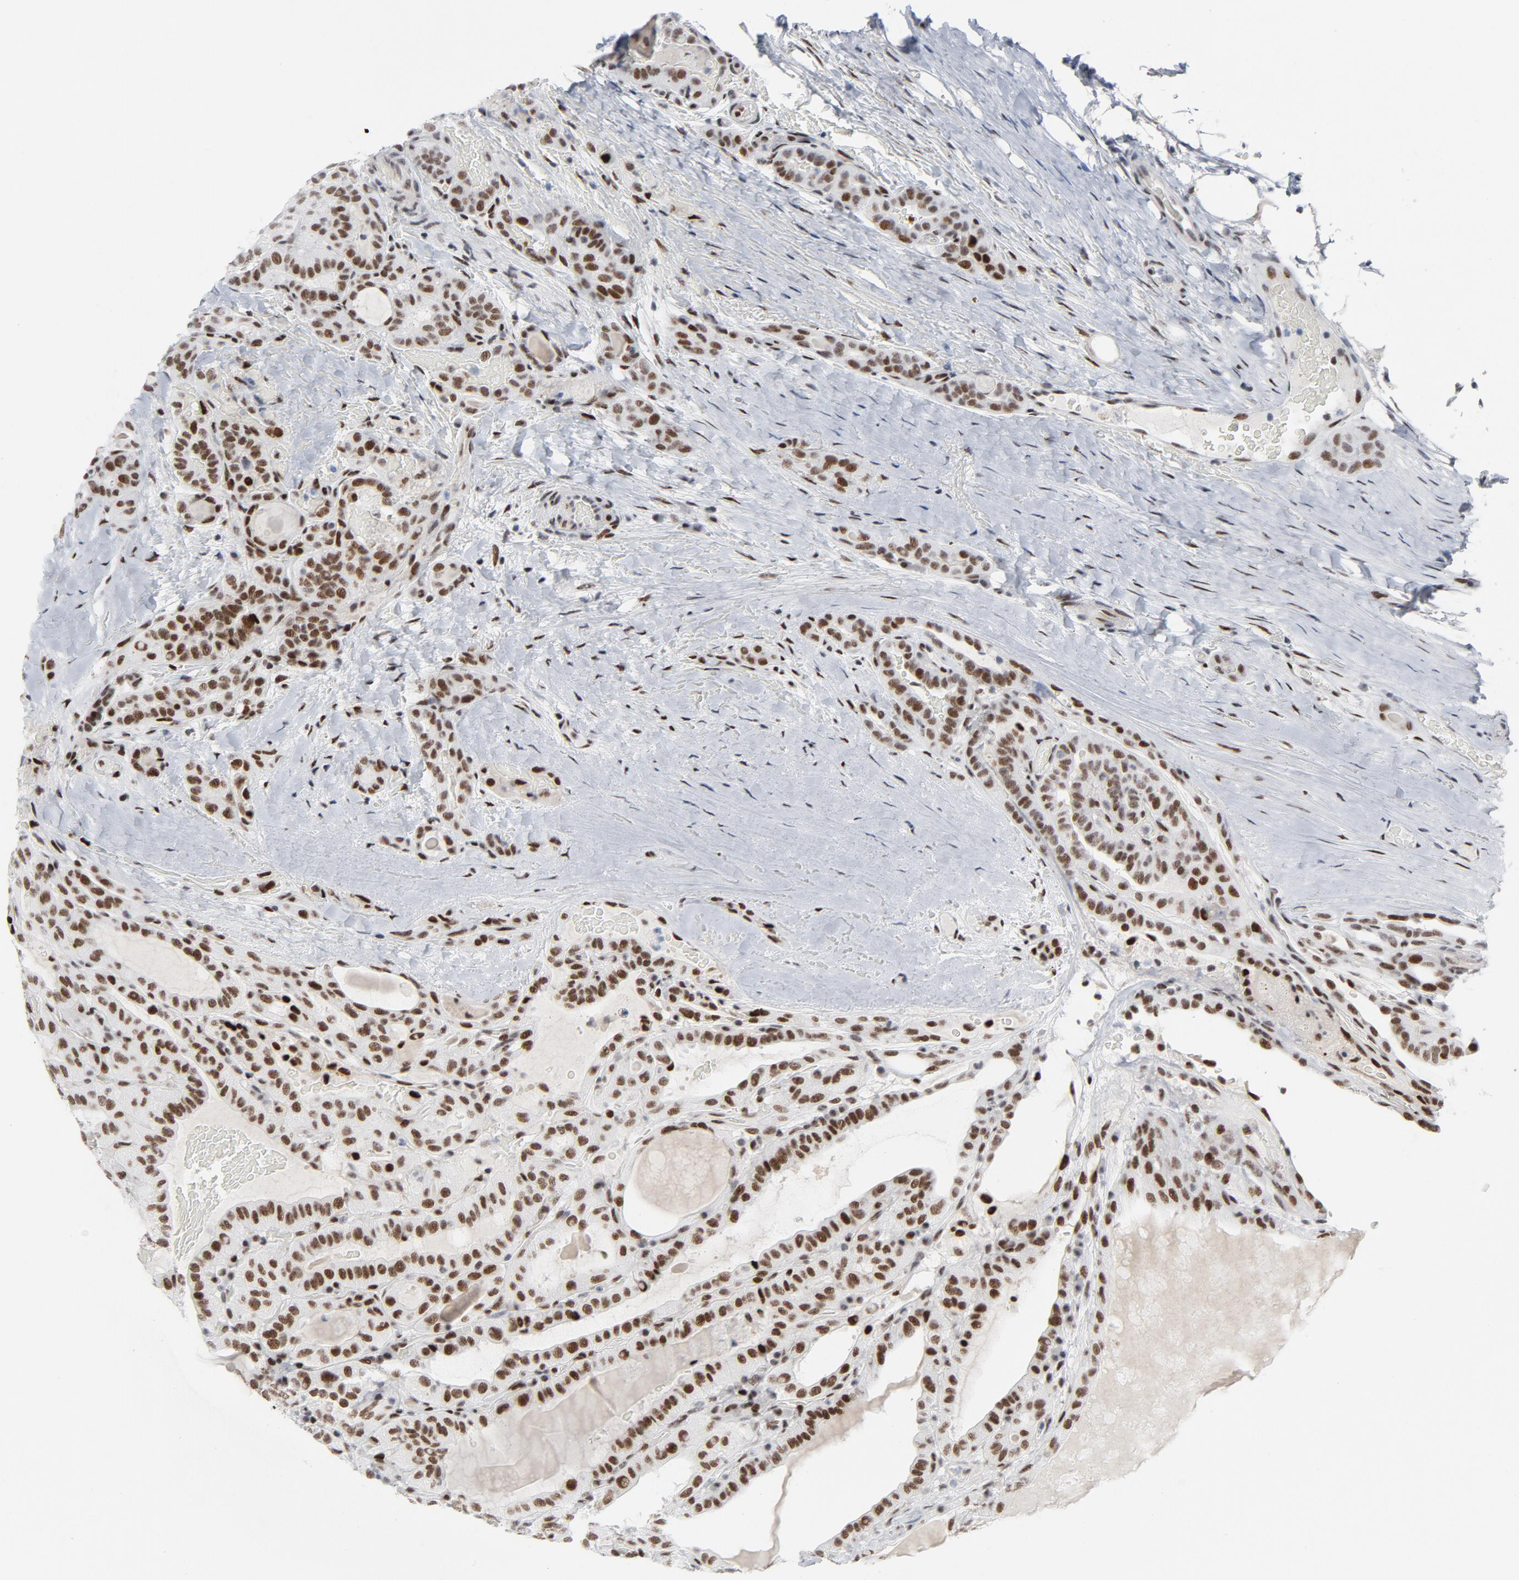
{"staining": {"intensity": "moderate", "quantity": ">75%", "location": "nuclear"}, "tissue": "thyroid cancer", "cell_type": "Tumor cells", "image_type": "cancer", "snomed": [{"axis": "morphology", "description": "Papillary adenocarcinoma, NOS"}, {"axis": "topography", "description": "Thyroid gland"}], "caption": "Immunohistochemical staining of thyroid papillary adenocarcinoma exhibits medium levels of moderate nuclear staining in approximately >75% of tumor cells.", "gene": "HSF1", "patient": {"sex": "male", "age": 77}}